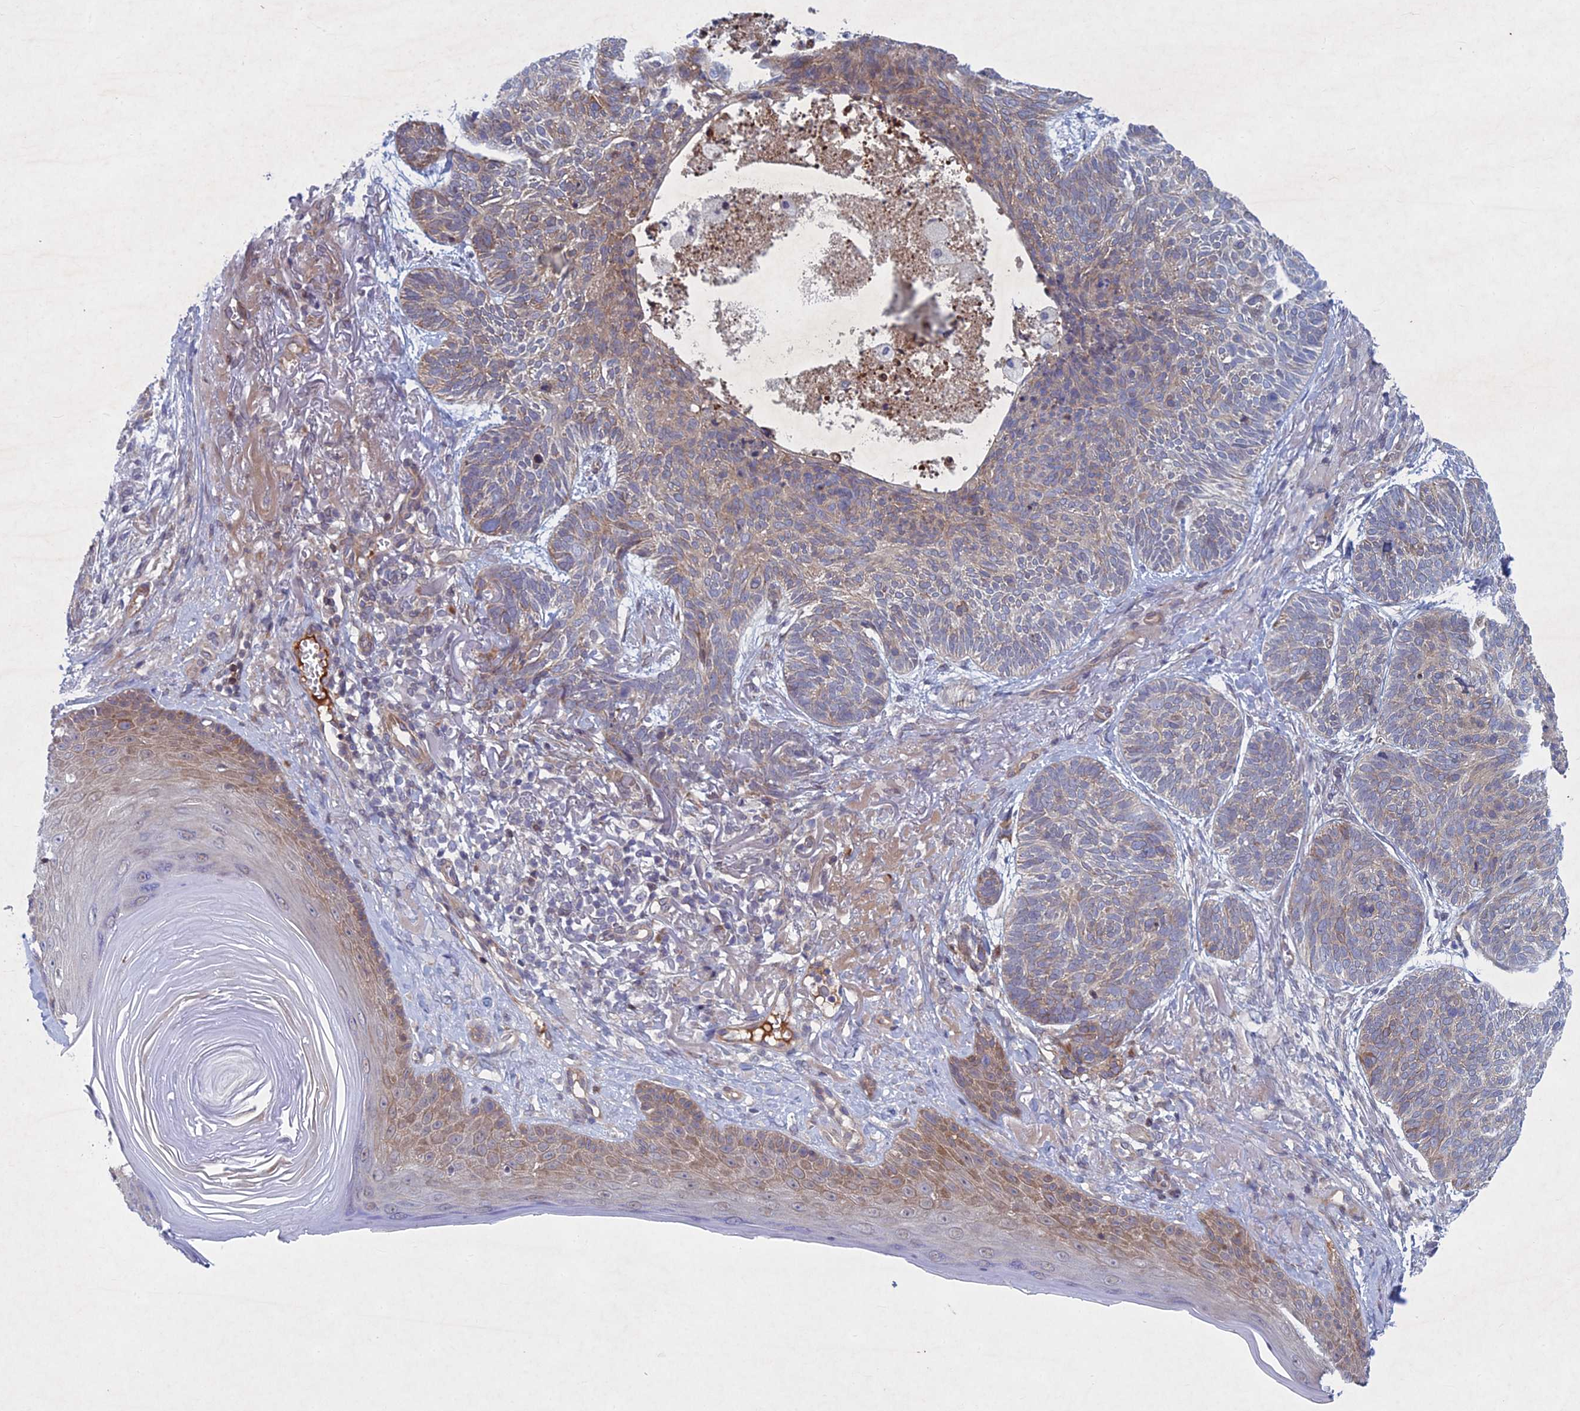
{"staining": {"intensity": "weak", "quantity": "<25%", "location": "cytoplasmic/membranous"}, "tissue": "skin cancer", "cell_type": "Tumor cells", "image_type": "cancer", "snomed": [{"axis": "morphology", "description": "Normal tissue, NOS"}, {"axis": "morphology", "description": "Basal cell carcinoma"}, {"axis": "topography", "description": "Skin"}], "caption": "DAB immunohistochemical staining of skin cancer (basal cell carcinoma) exhibits no significant staining in tumor cells.", "gene": "PTHLH", "patient": {"sex": "male", "age": 66}}